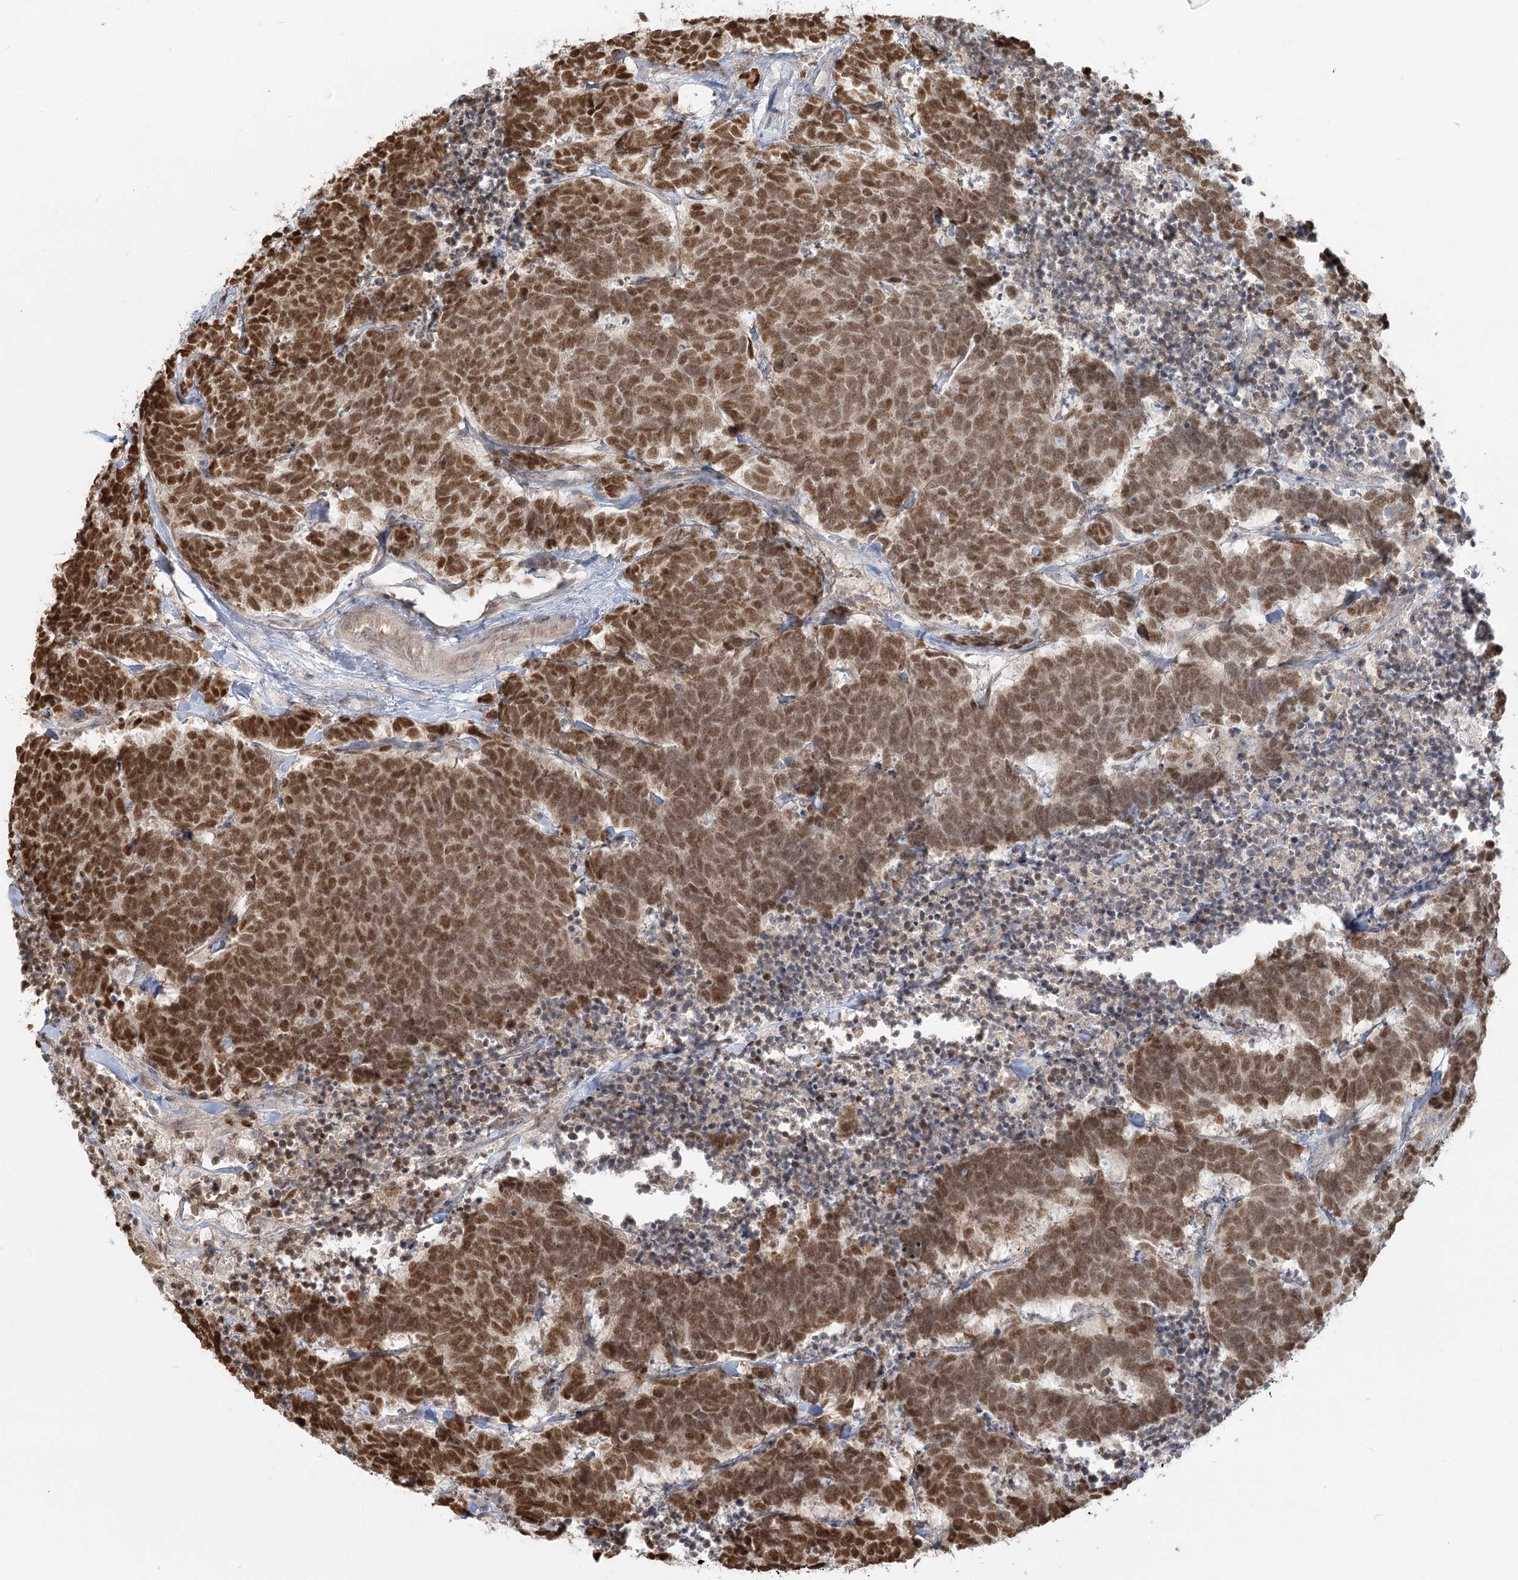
{"staining": {"intensity": "moderate", "quantity": ">75%", "location": "cytoplasmic/membranous,nuclear"}, "tissue": "carcinoid", "cell_type": "Tumor cells", "image_type": "cancer", "snomed": [{"axis": "morphology", "description": "Carcinoma, NOS"}, {"axis": "morphology", "description": "Carcinoid, malignant, NOS"}, {"axis": "topography", "description": "Urinary bladder"}], "caption": "About >75% of tumor cells in carcinoid display moderate cytoplasmic/membranous and nuclear protein staining as visualized by brown immunohistochemical staining.", "gene": "R3HCC1L", "patient": {"sex": "male", "age": 57}}